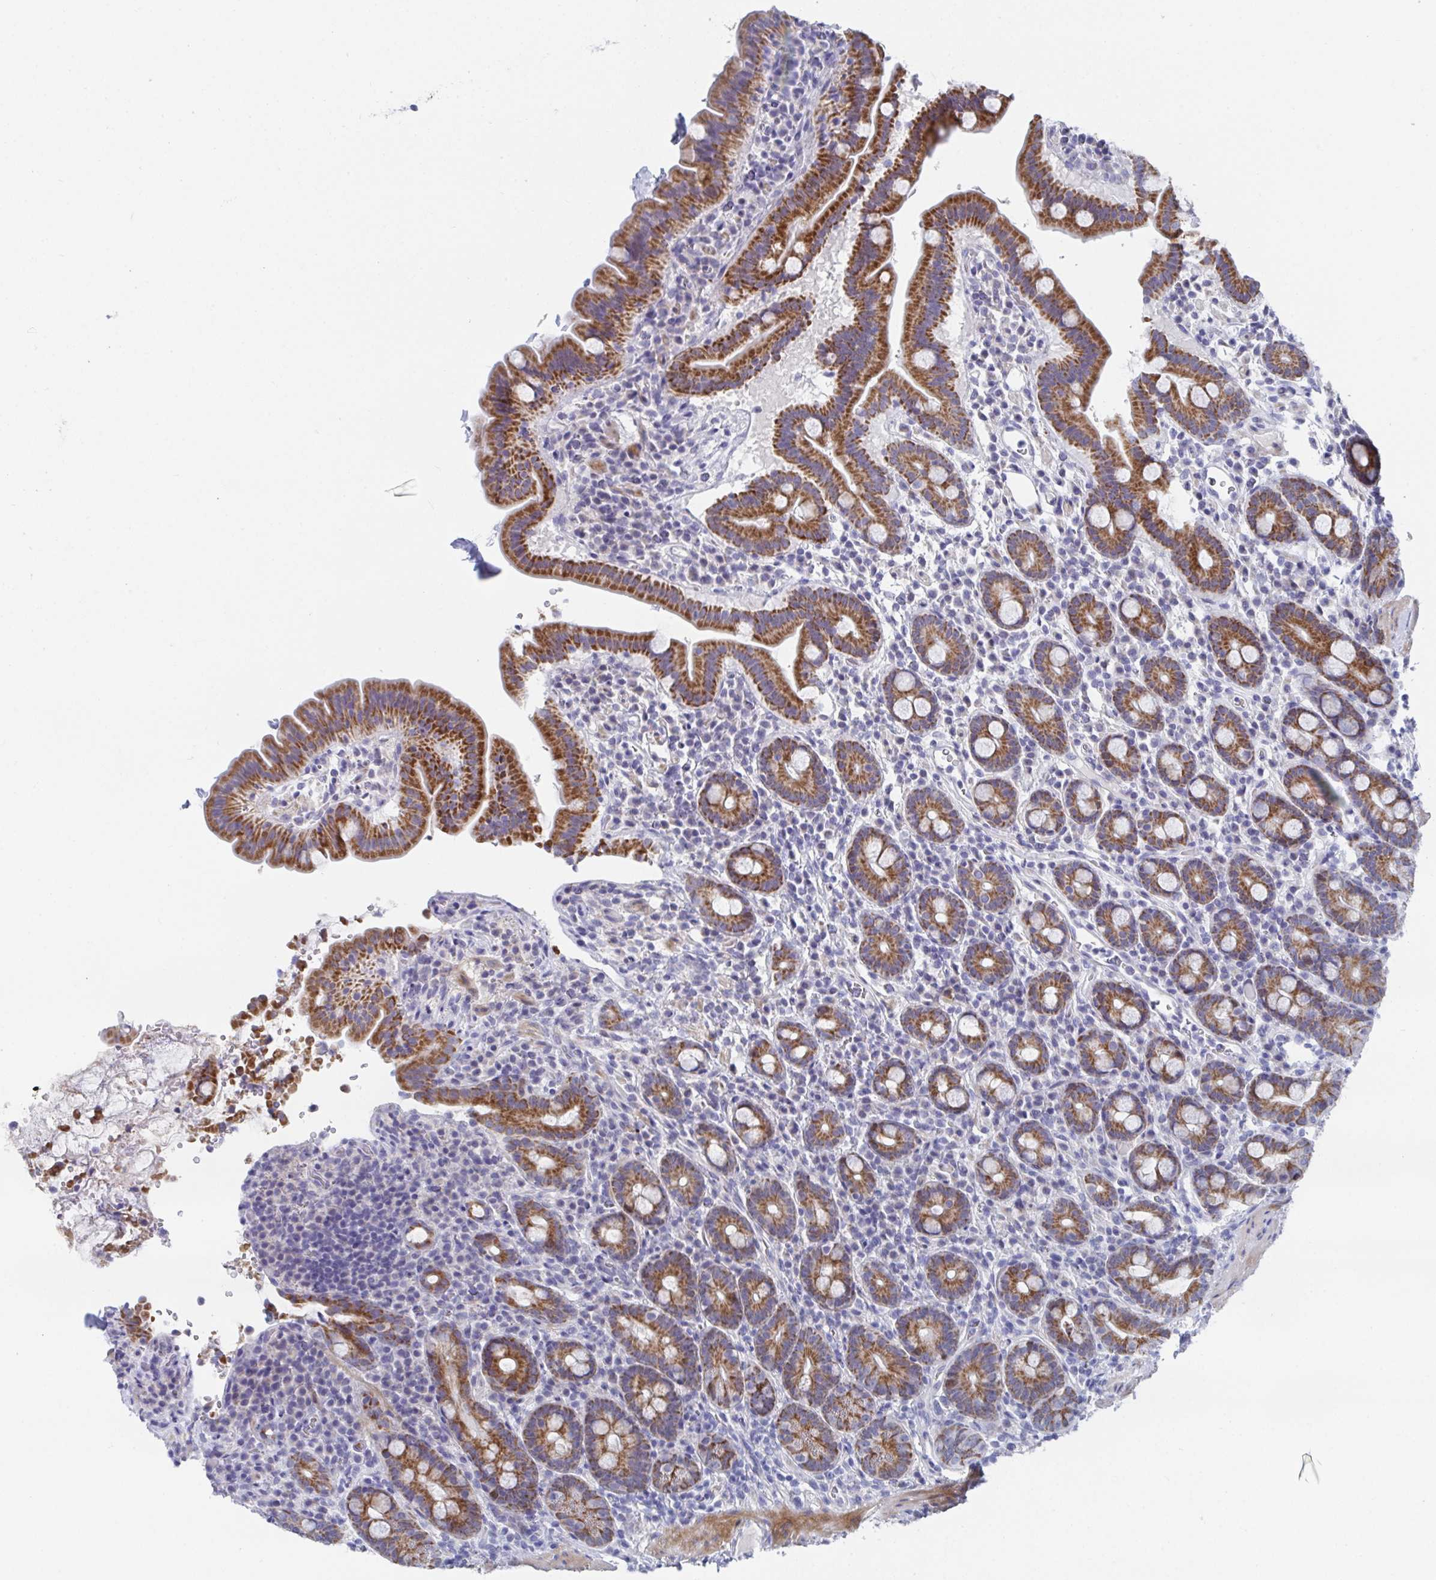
{"staining": {"intensity": "moderate", "quantity": ">75%", "location": "cytoplasmic/membranous"}, "tissue": "small intestine", "cell_type": "Glandular cells", "image_type": "normal", "snomed": [{"axis": "morphology", "description": "Normal tissue, NOS"}, {"axis": "topography", "description": "Small intestine"}], "caption": "High-power microscopy captured an immunohistochemistry (IHC) micrograph of normal small intestine, revealing moderate cytoplasmic/membranous expression in approximately >75% of glandular cells.", "gene": "ATP5F1C", "patient": {"sex": "male", "age": 26}}